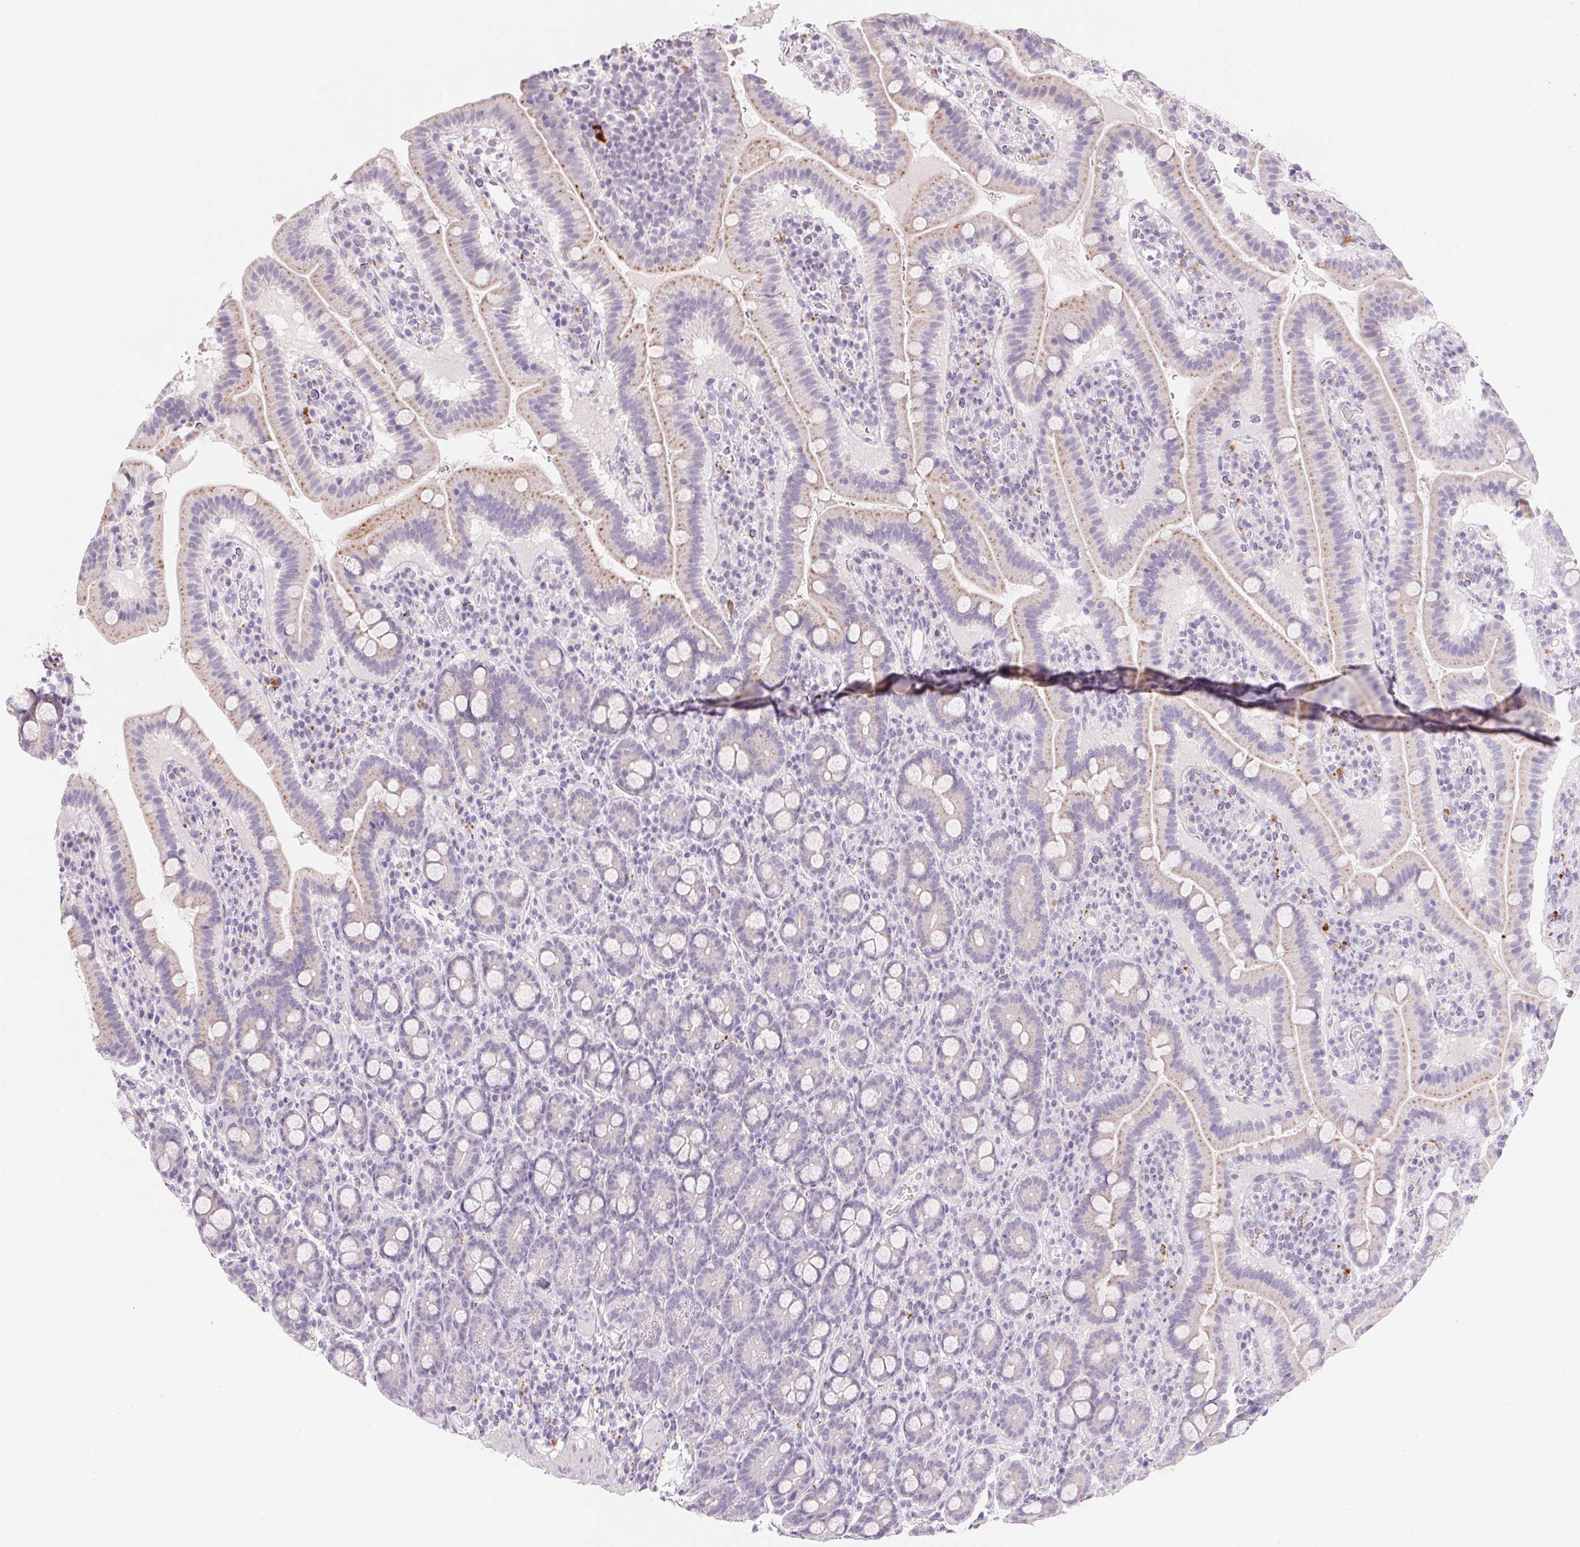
{"staining": {"intensity": "moderate", "quantity": "25%-75%", "location": "cytoplasmic/membranous"}, "tissue": "small intestine", "cell_type": "Glandular cells", "image_type": "normal", "snomed": [{"axis": "morphology", "description": "Normal tissue, NOS"}, {"axis": "topography", "description": "Small intestine"}], "caption": "Benign small intestine demonstrates moderate cytoplasmic/membranous expression in about 25%-75% of glandular cells, visualized by immunohistochemistry.", "gene": "BPIFB2", "patient": {"sex": "male", "age": 26}}